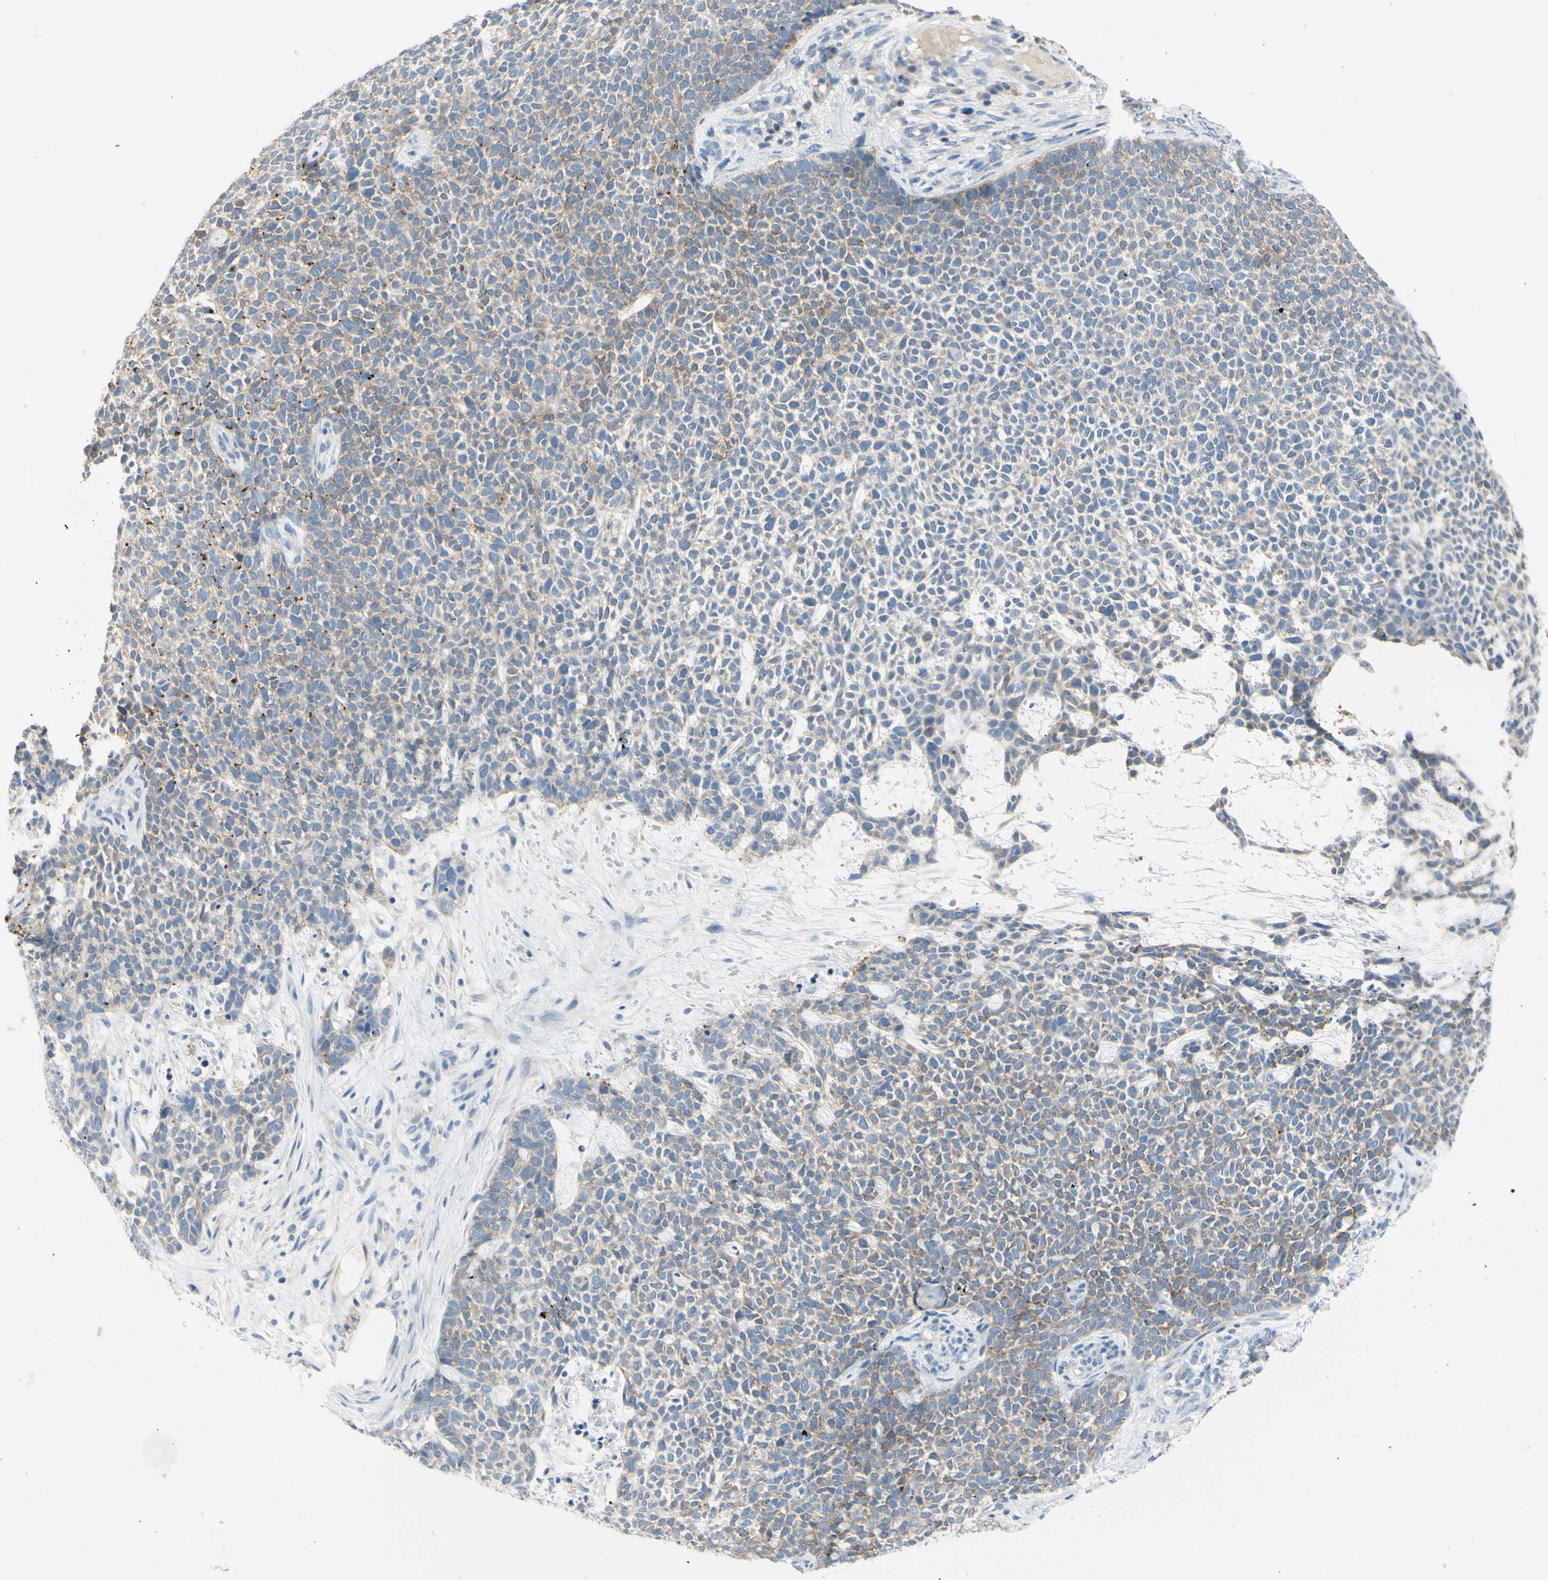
{"staining": {"intensity": "weak", "quantity": ">75%", "location": "cytoplasmic/membranous"}, "tissue": "skin cancer", "cell_type": "Tumor cells", "image_type": "cancer", "snomed": [{"axis": "morphology", "description": "Basal cell carcinoma"}, {"axis": "topography", "description": "Skin"}], "caption": "Immunohistochemical staining of skin basal cell carcinoma reveals weak cytoplasmic/membranous protein expression in approximately >75% of tumor cells.", "gene": "MUC1", "patient": {"sex": "female", "age": 84}}